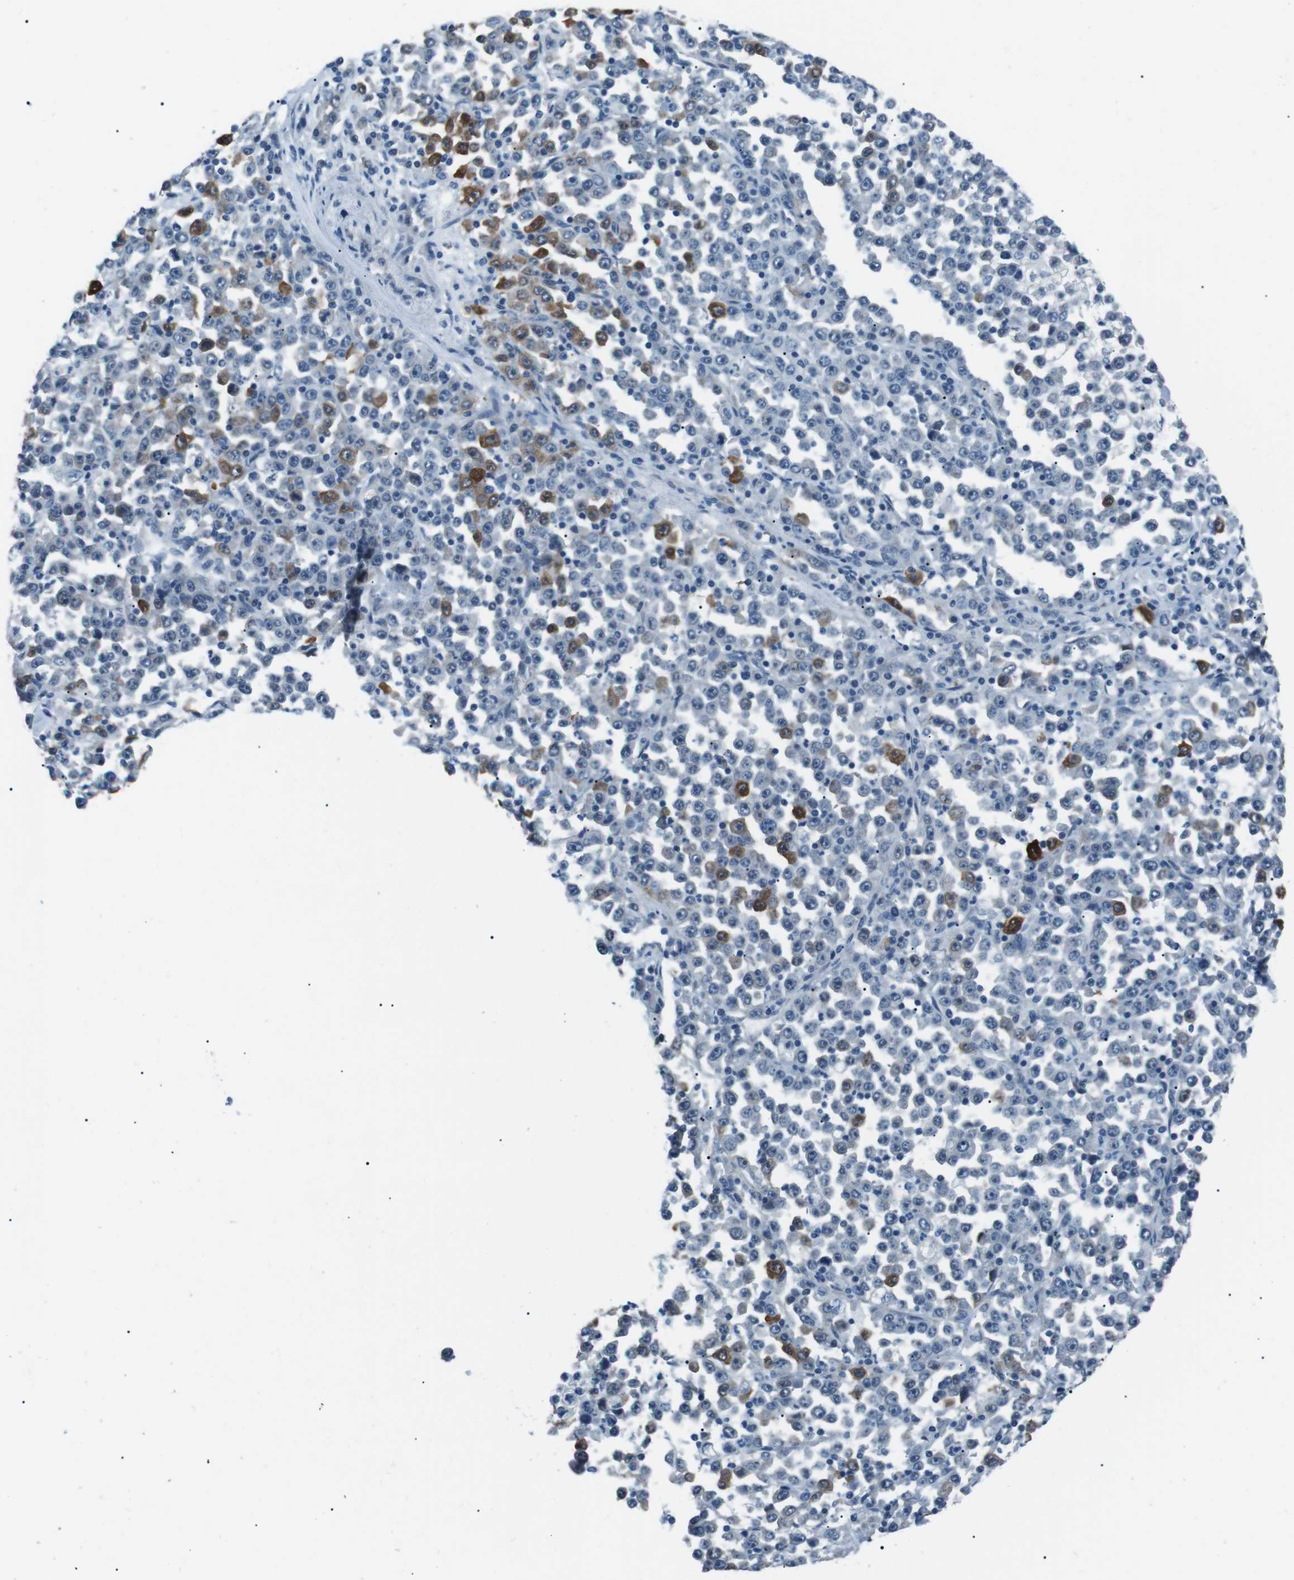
{"staining": {"intensity": "moderate", "quantity": "<25%", "location": "cytoplasmic/membranous"}, "tissue": "stomach cancer", "cell_type": "Tumor cells", "image_type": "cancer", "snomed": [{"axis": "morphology", "description": "Normal tissue, NOS"}, {"axis": "morphology", "description": "Adenocarcinoma, NOS"}, {"axis": "topography", "description": "Stomach, upper"}, {"axis": "topography", "description": "Stomach"}], "caption": "Protein expression by immunohistochemistry (IHC) shows moderate cytoplasmic/membranous staining in approximately <25% of tumor cells in stomach cancer (adenocarcinoma).", "gene": "SERPINB2", "patient": {"sex": "male", "age": 59}}